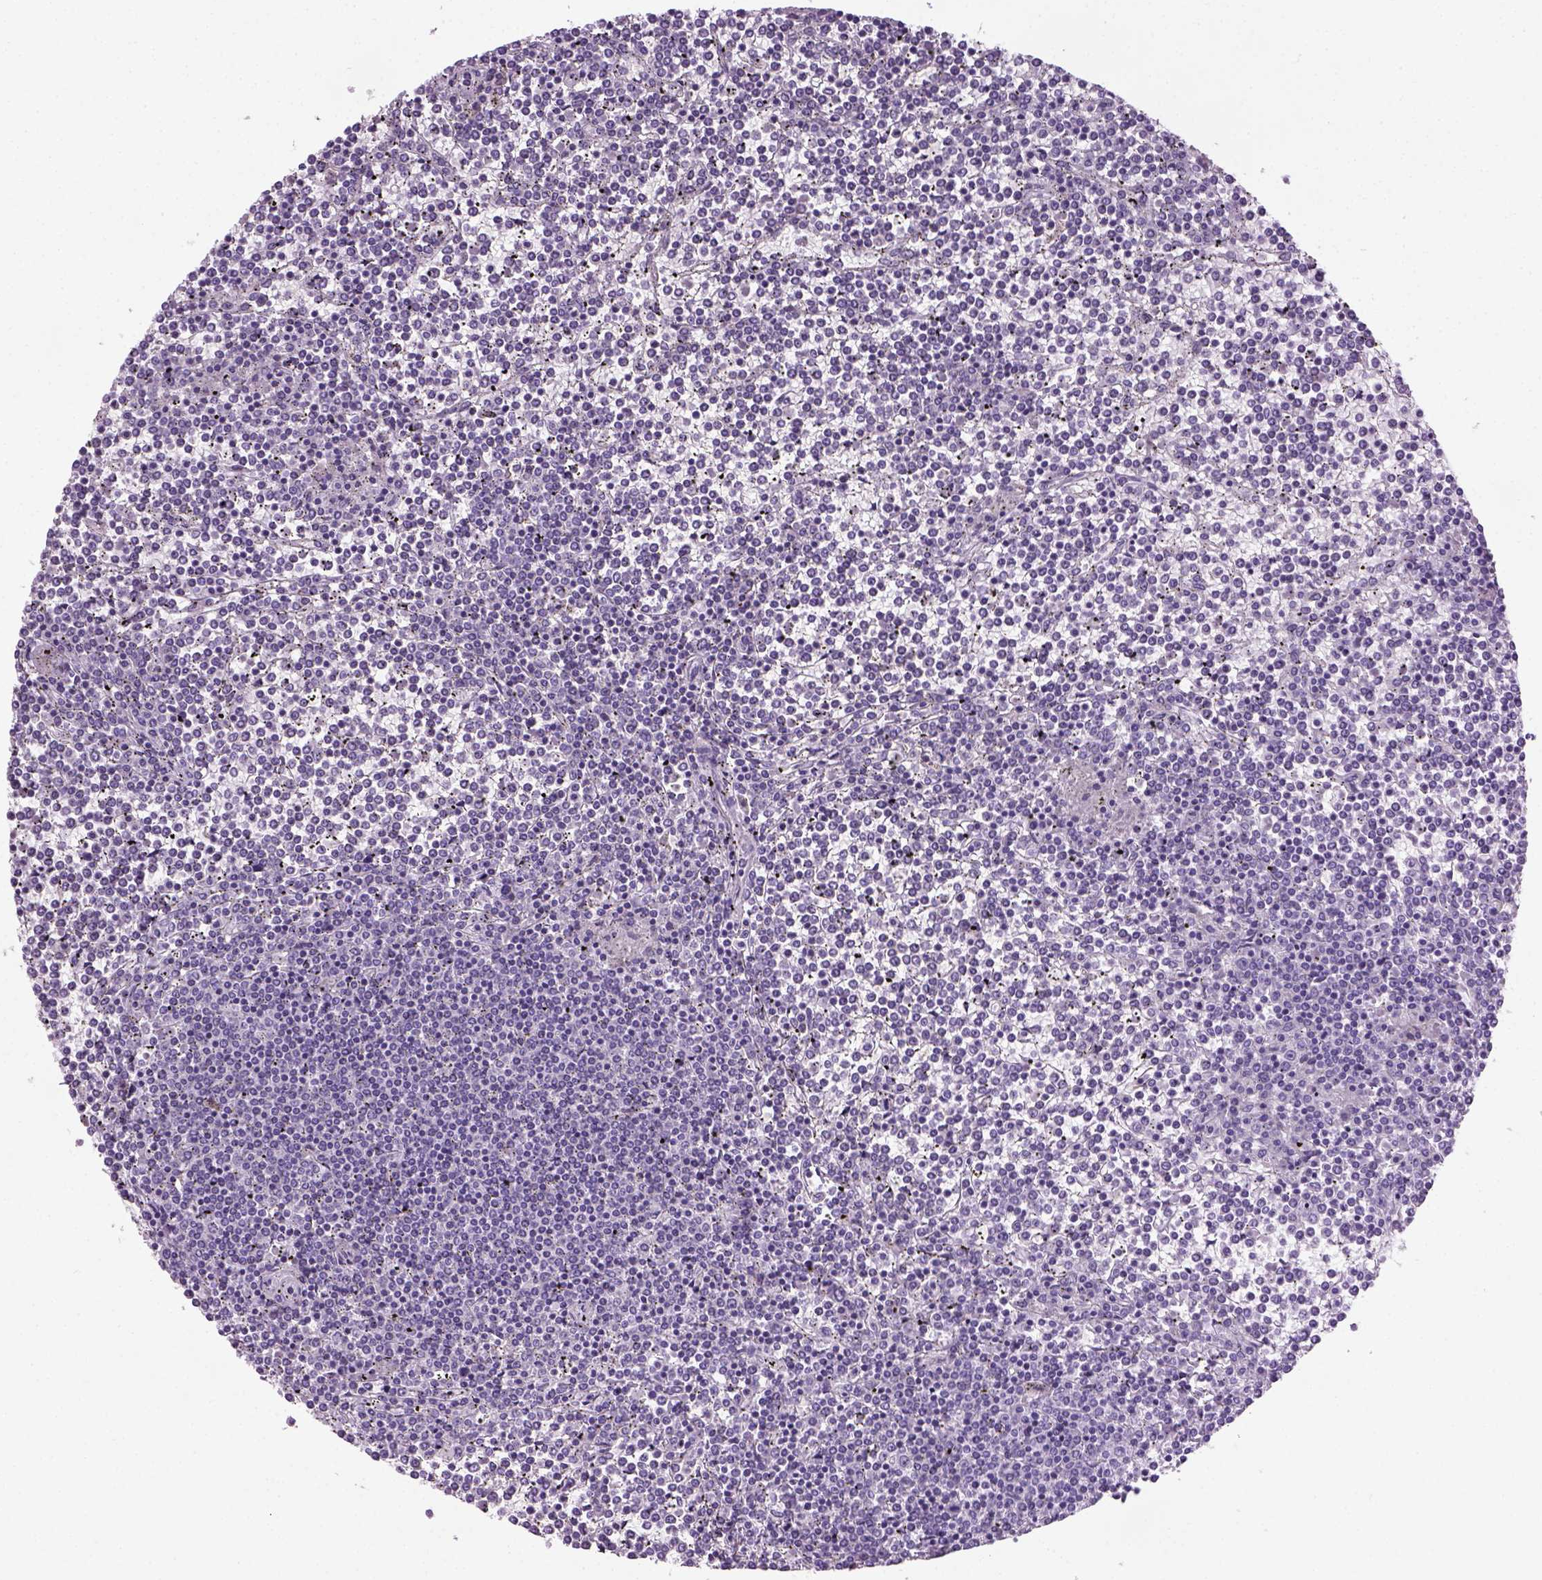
{"staining": {"intensity": "negative", "quantity": "none", "location": "none"}, "tissue": "lymphoma", "cell_type": "Tumor cells", "image_type": "cancer", "snomed": [{"axis": "morphology", "description": "Malignant lymphoma, non-Hodgkin's type, Low grade"}, {"axis": "topography", "description": "Spleen"}], "caption": "An image of malignant lymphoma, non-Hodgkin's type (low-grade) stained for a protein shows no brown staining in tumor cells. Nuclei are stained in blue.", "gene": "GABRB2", "patient": {"sex": "female", "age": 19}}